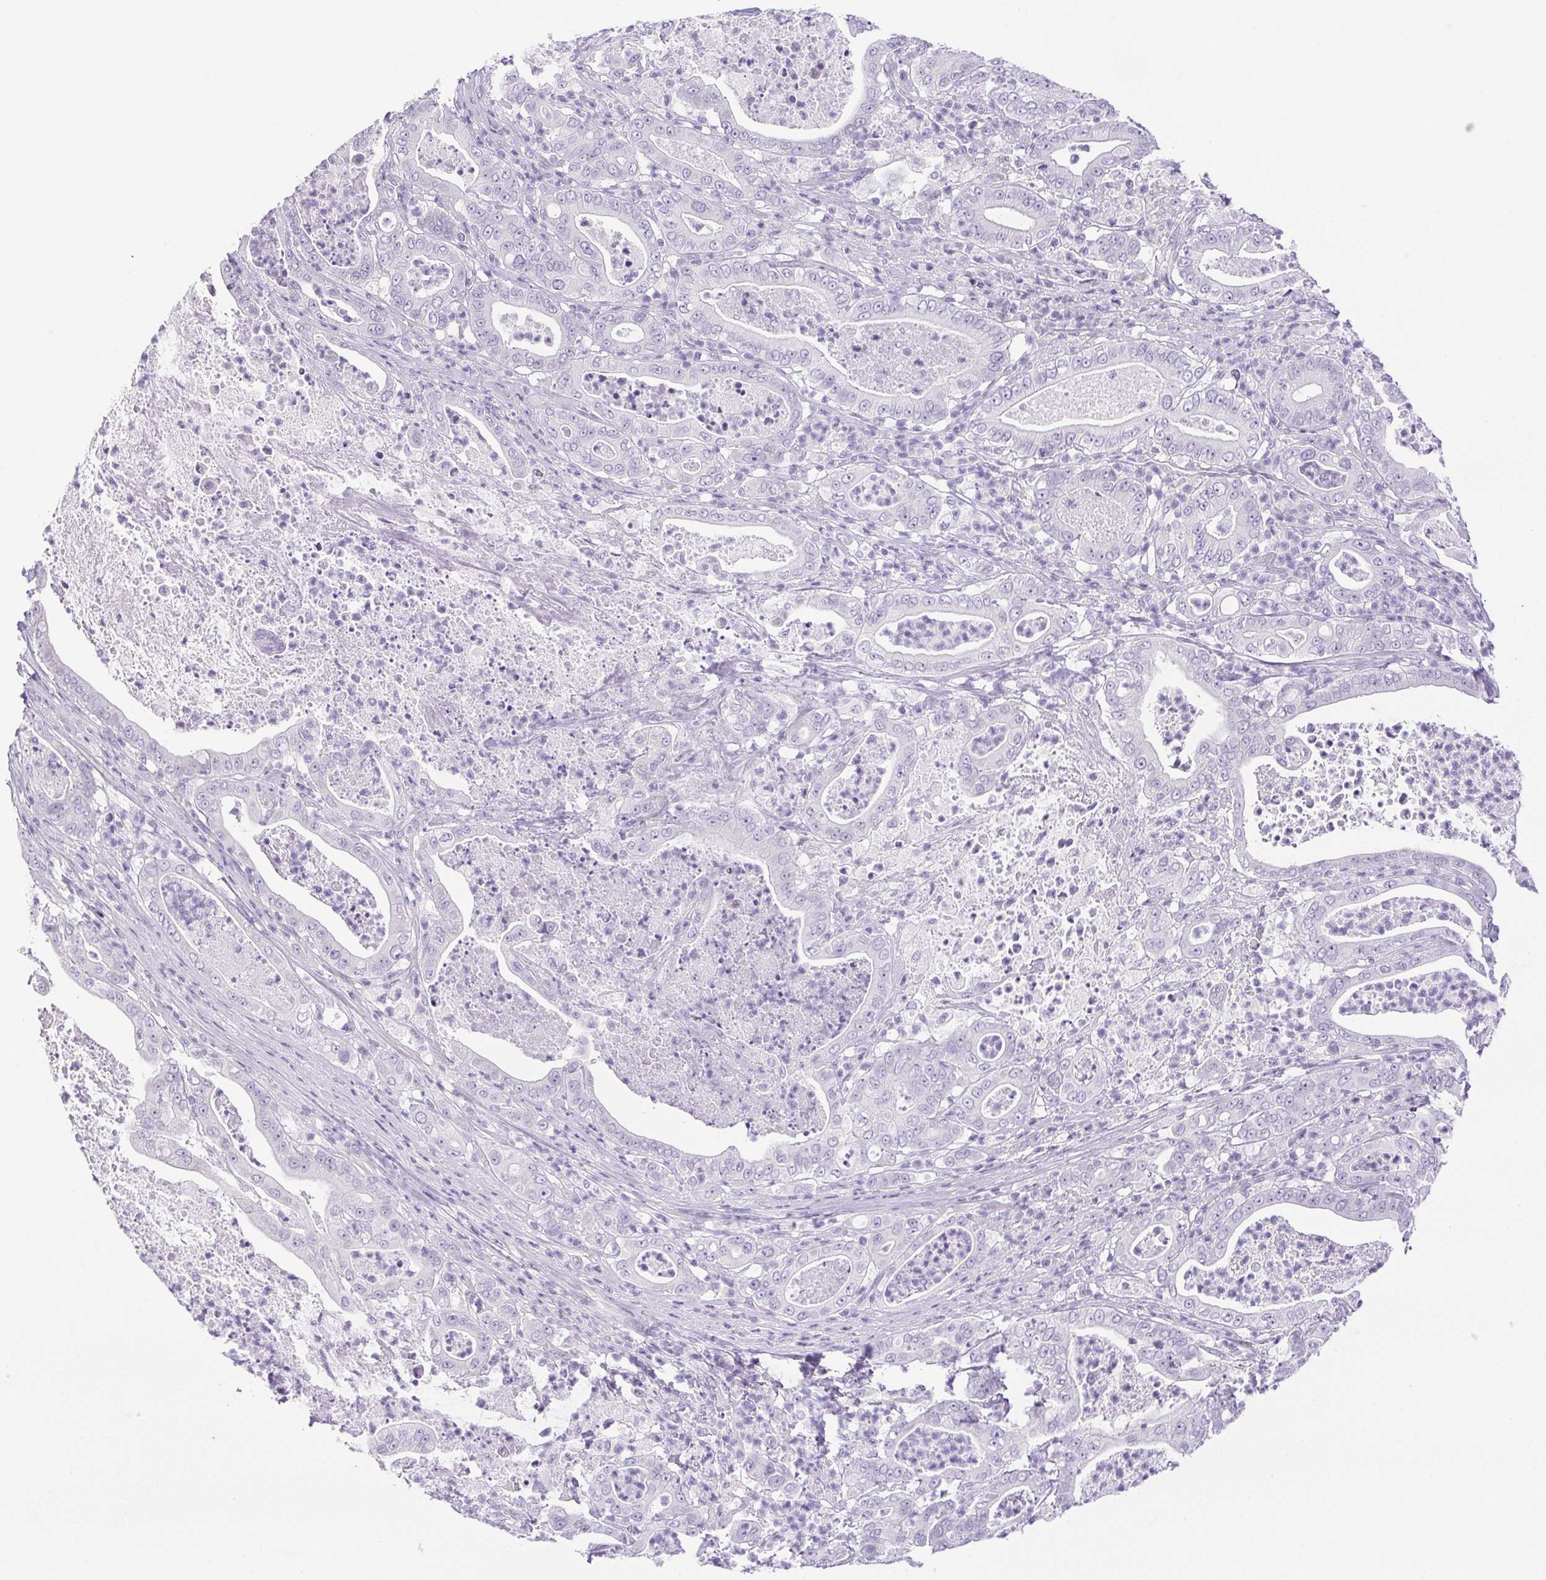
{"staining": {"intensity": "negative", "quantity": "none", "location": "none"}, "tissue": "pancreatic cancer", "cell_type": "Tumor cells", "image_type": "cancer", "snomed": [{"axis": "morphology", "description": "Adenocarcinoma, NOS"}, {"axis": "topography", "description": "Pancreas"}], "caption": "The micrograph exhibits no significant expression in tumor cells of pancreatic cancer.", "gene": "PAPPA2", "patient": {"sex": "male", "age": 71}}